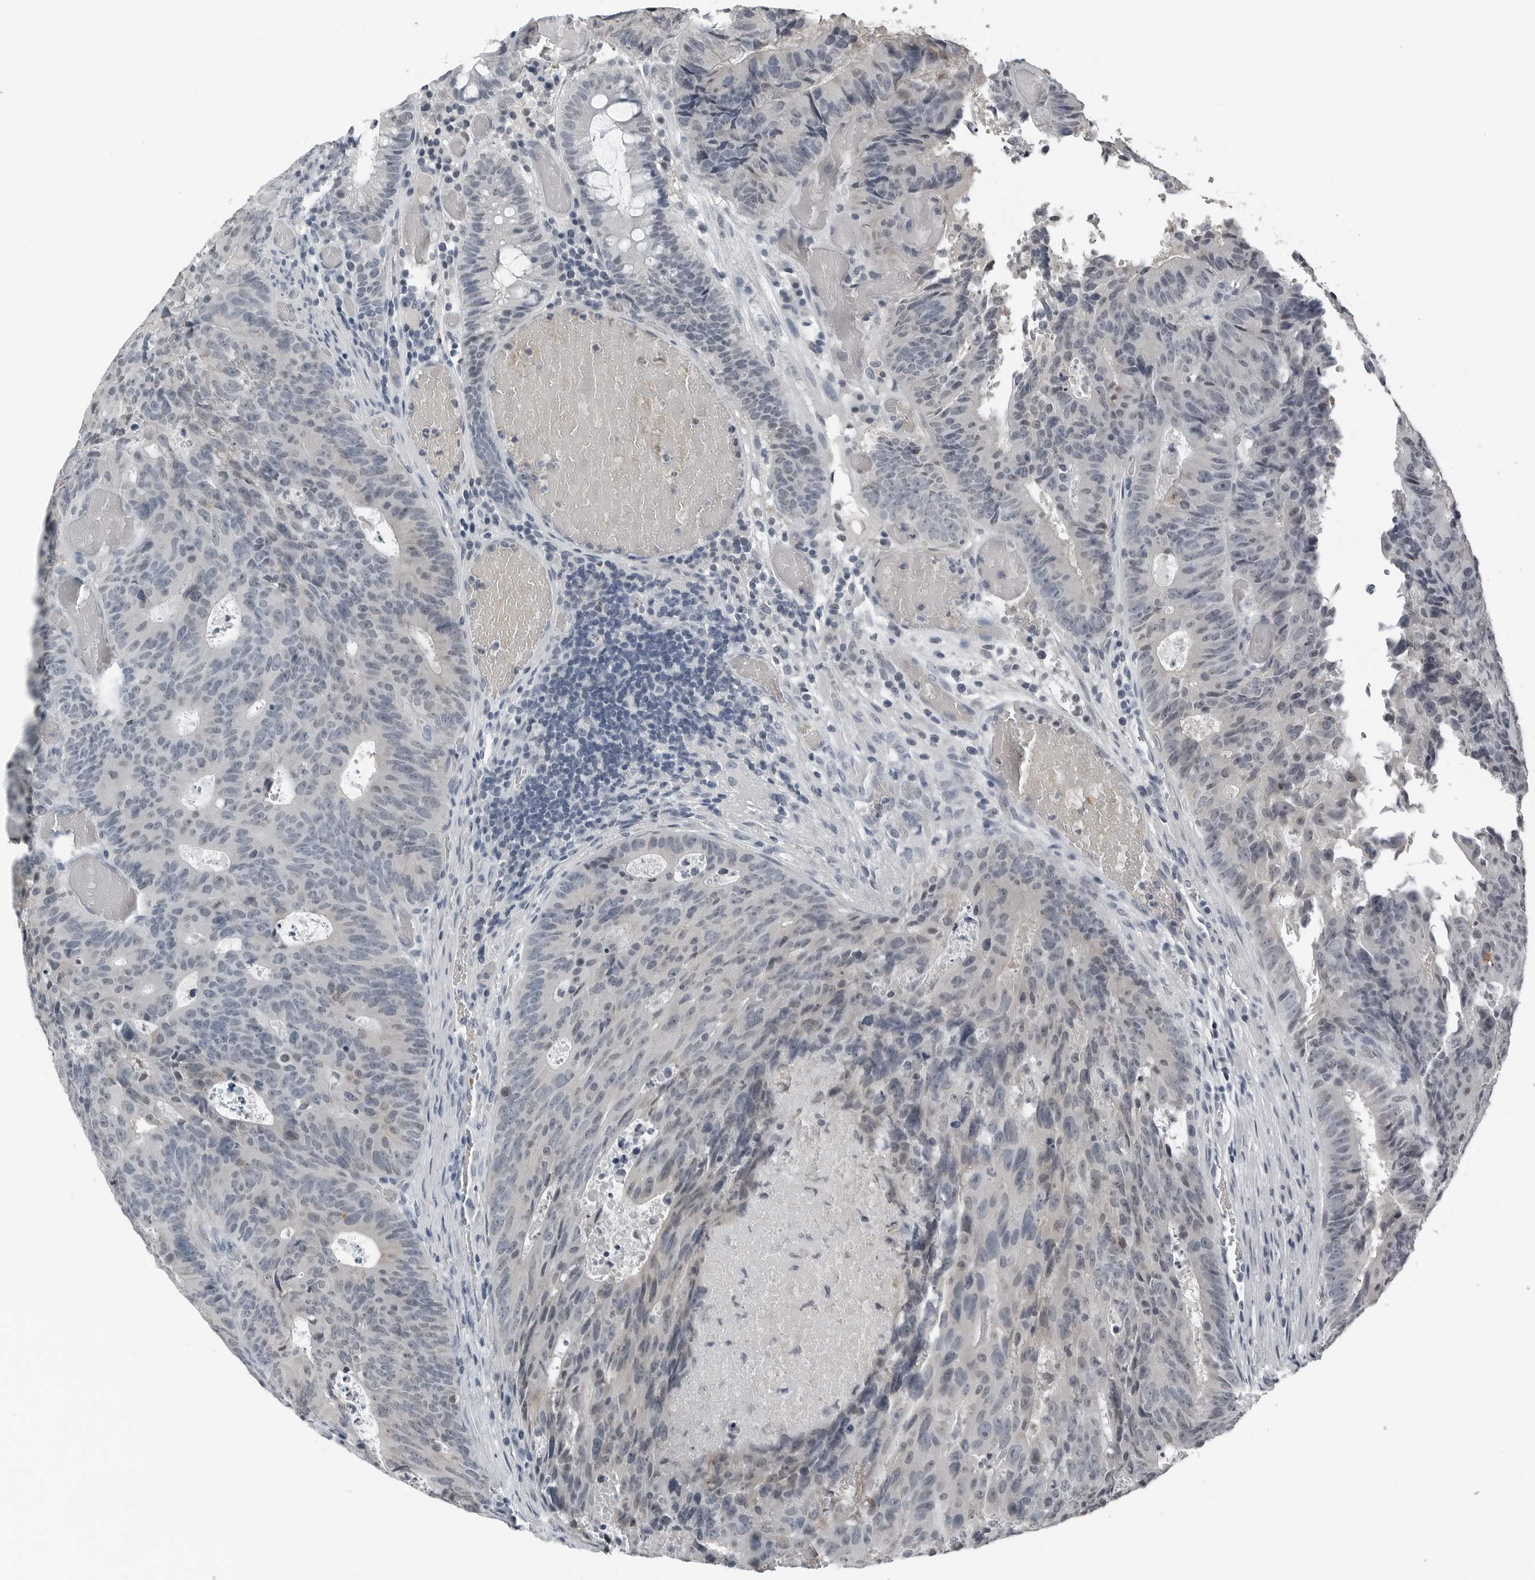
{"staining": {"intensity": "negative", "quantity": "none", "location": "none"}, "tissue": "colorectal cancer", "cell_type": "Tumor cells", "image_type": "cancer", "snomed": [{"axis": "morphology", "description": "Adenocarcinoma, NOS"}, {"axis": "topography", "description": "Colon"}], "caption": "DAB (3,3'-diaminobenzidine) immunohistochemical staining of human colorectal cancer (adenocarcinoma) exhibits no significant expression in tumor cells.", "gene": "SPINK1", "patient": {"sex": "male", "age": 87}}